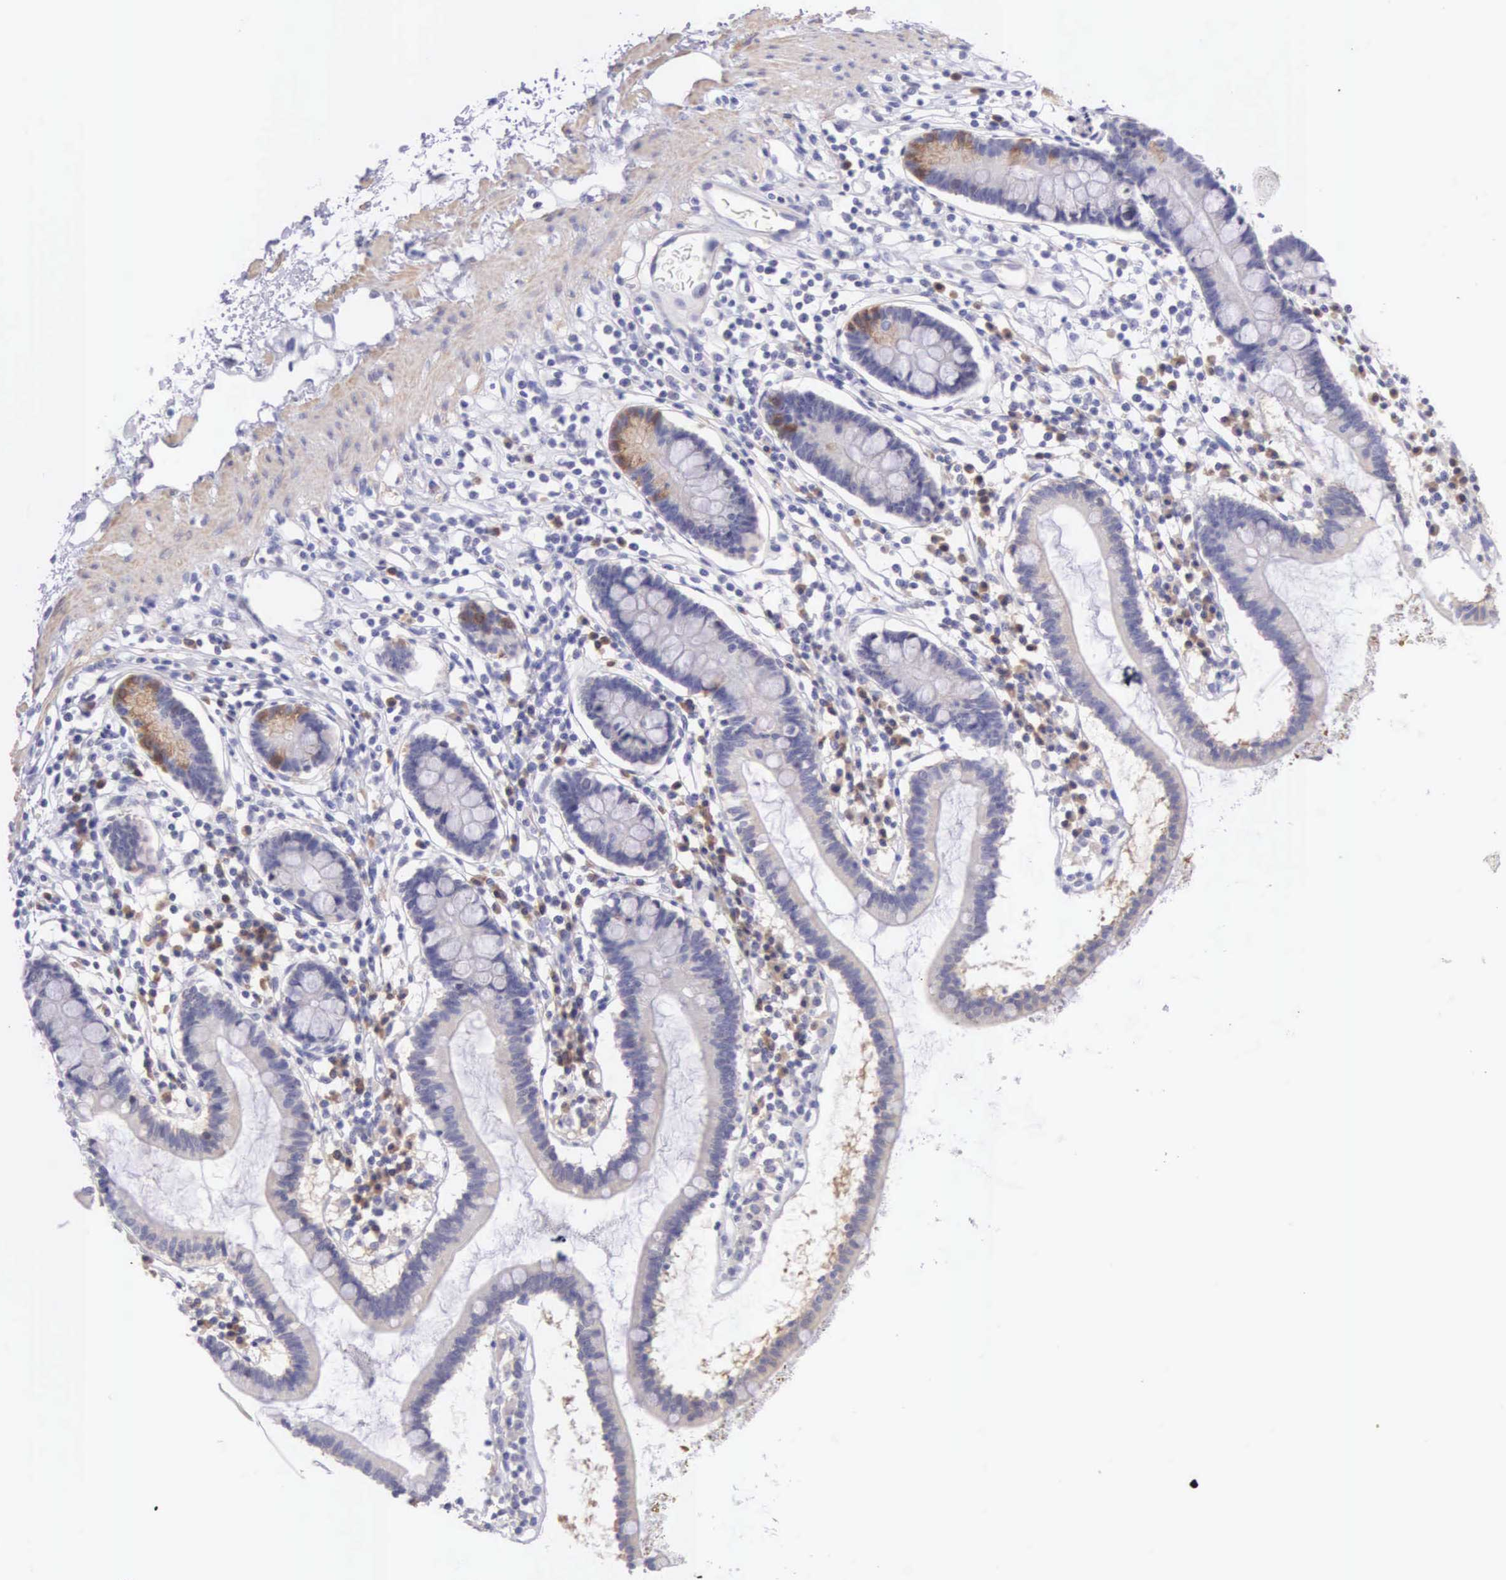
{"staining": {"intensity": "moderate", "quantity": ">75%", "location": "cytoplasmic/membranous"}, "tissue": "small intestine", "cell_type": "Glandular cells", "image_type": "normal", "snomed": [{"axis": "morphology", "description": "Normal tissue, NOS"}, {"axis": "topography", "description": "Small intestine"}], "caption": "DAB immunohistochemical staining of unremarkable small intestine demonstrates moderate cytoplasmic/membranous protein staining in approximately >75% of glandular cells.", "gene": "ARFGAP3", "patient": {"sex": "female", "age": 37}}